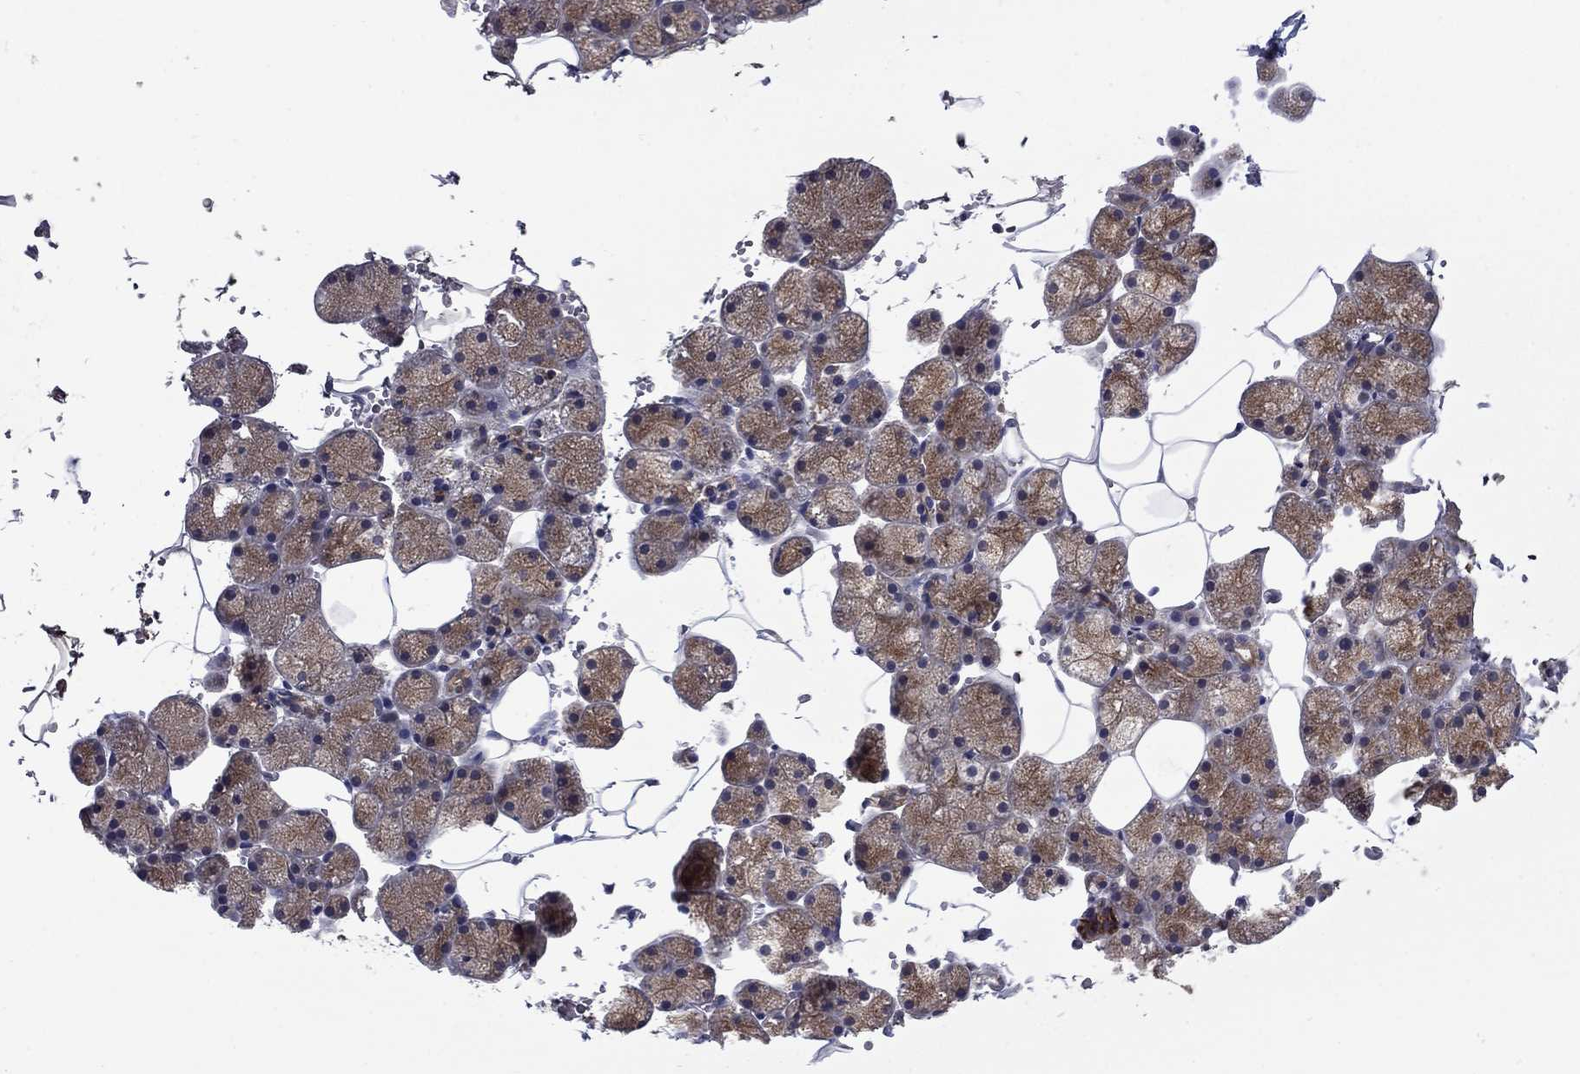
{"staining": {"intensity": "moderate", "quantity": ">75%", "location": "cytoplasmic/membranous"}, "tissue": "salivary gland", "cell_type": "Glandular cells", "image_type": "normal", "snomed": [{"axis": "morphology", "description": "Normal tissue, NOS"}, {"axis": "topography", "description": "Salivary gland"}], "caption": "A high-resolution image shows IHC staining of benign salivary gland, which reveals moderate cytoplasmic/membranous expression in about >75% of glandular cells.", "gene": "DOP1B", "patient": {"sex": "male", "age": 38}}